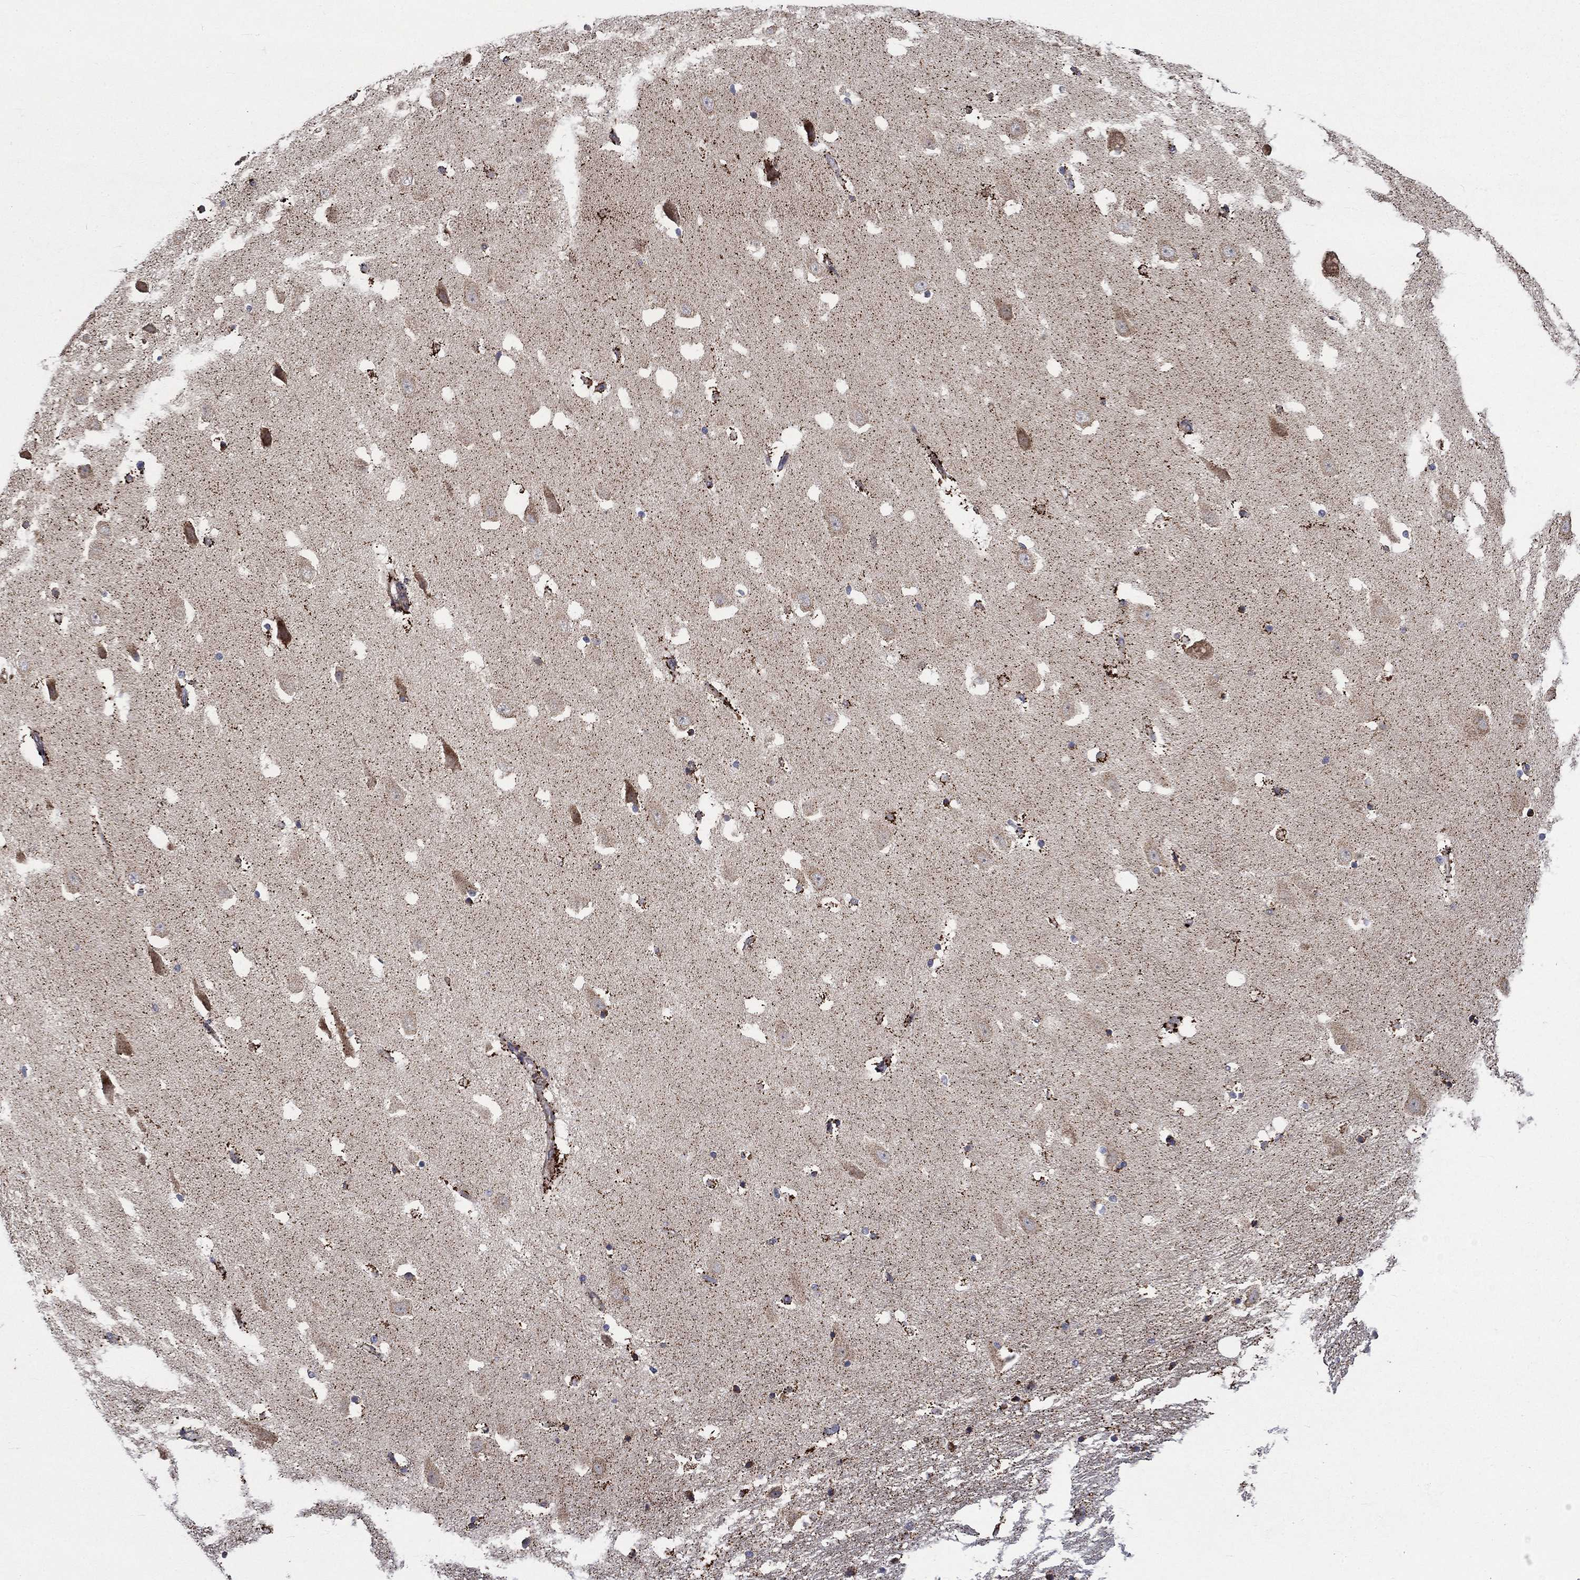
{"staining": {"intensity": "strong", "quantity": "<25%", "location": "cytoplasmic/membranous"}, "tissue": "hippocampus", "cell_type": "Glial cells", "image_type": "normal", "snomed": [{"axis": "morphology", "description": "Normal tissue, NOS"}, {"axis": "topography", "description": "Hippocampus"}], "caption": "Hippocampus was stained to show a protein in brown. There is medium levels of strong cytoplasmic/membranous expression in about <25% of glial cells. (DAB (3,3'-diaminobenzidine) IHC with brightfield microscopy, high magnification).", "gene": "RPLP0", "patient": {"sex": "male", "age": 49}}